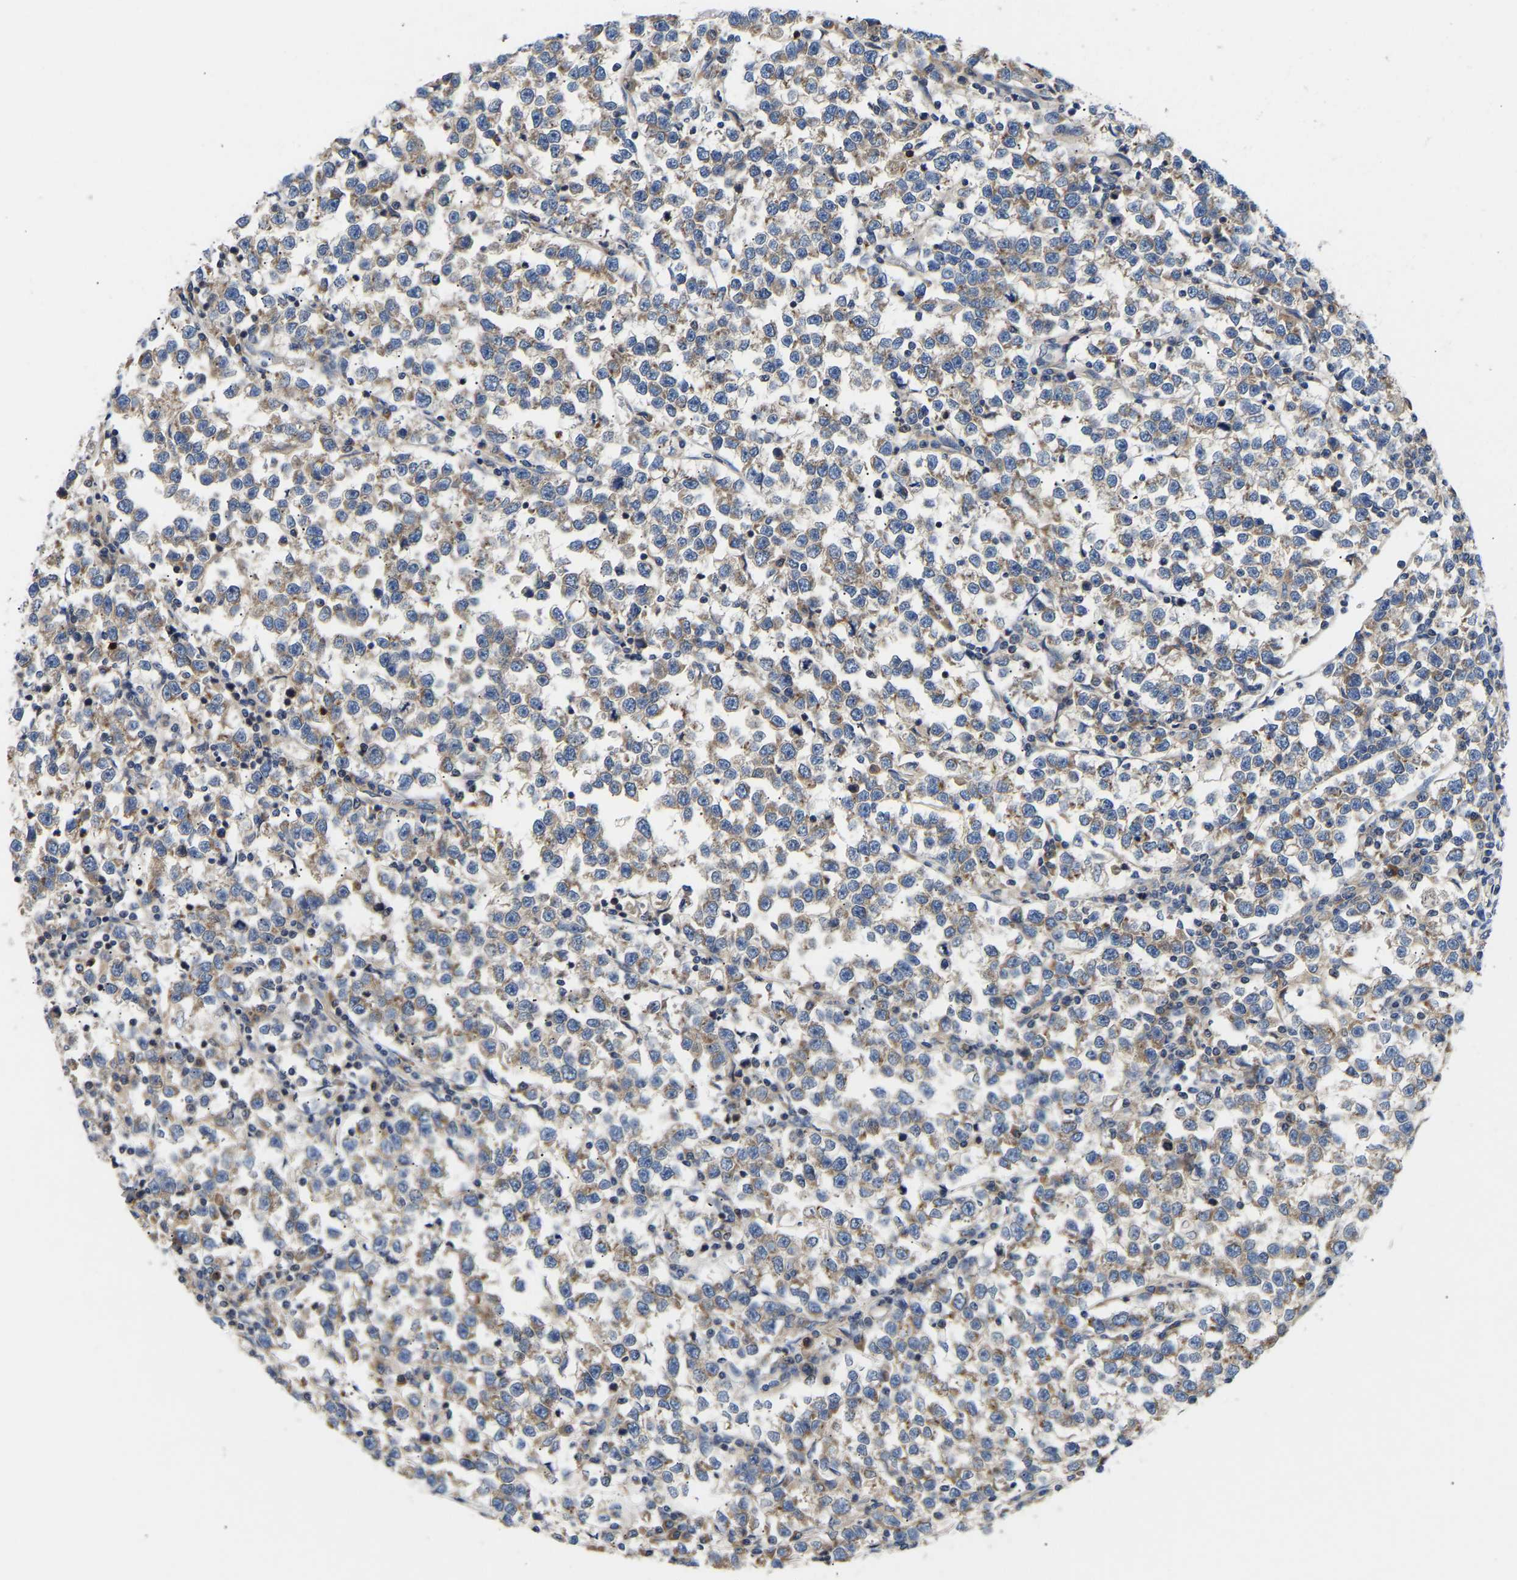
{"staining": {"intensity": "weak", "quantity": "25%-75%", "location": "cytoplasmic/membranous"}, "tissue": "testis cancer", "cell_type": "Tumor cells", "image_type": "cancer", "snomed": [{"axis": "morphology", "description": "Normal tissue, NOS"}, {"axis": "morphology", "description": "Seminoma, NOS"}, {"axis": "topography", "description": "Testis"}], "caption": "About 25%-75% of tumor cells in human seminoma (testis) show weak cytoplasmic/membranous protein staining as visualized by brown immunohistochemical staining.", "gene": "AIMP2", "patient": {"sex": "male", "age": 43}}